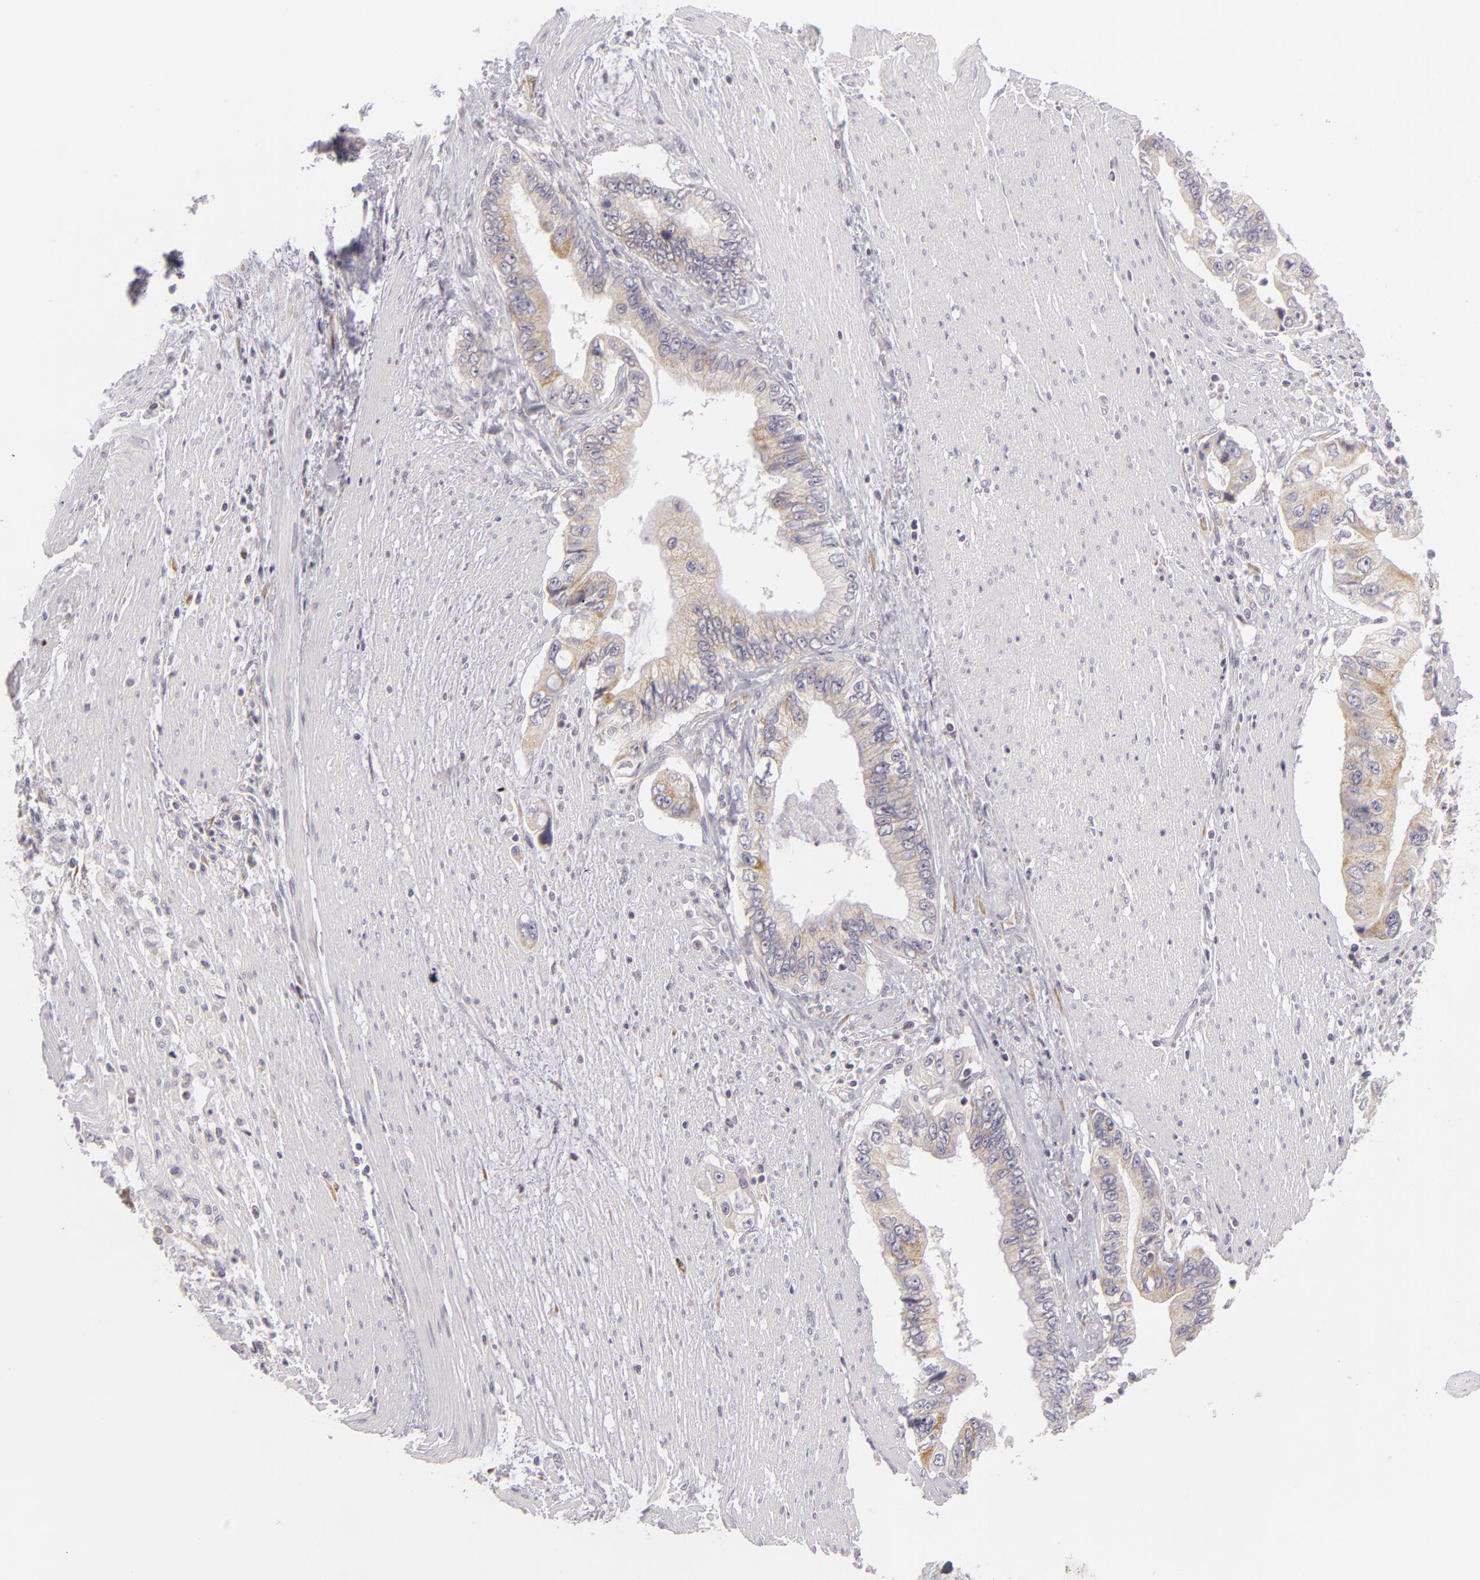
{"staining": {"intensity": "weak", "quantity": "25%-75%", "location": "cytoplasmic/membranous"}, "tissue": "pancreatic cancer", "cell_type": "Tumor cells", "image_type": "cancer", "snomed": [{"axis": "morphology", "description": "Adenocarcinoma, NOS"}, {"axis": "topography", "description": "Pancreas"}, {"axis": "topography", "description": "Stomach, upper"}], "caption": "Pancreatic cancer (adenocarcinoma) tissue demonstrates weak cytoplasmic/membranous staining in approximately 25%-75% of tumor cells, visualized by immunohistochemistry.", "gene": "ATP2B3", "patient": {"sex": "male", "age": 77}}